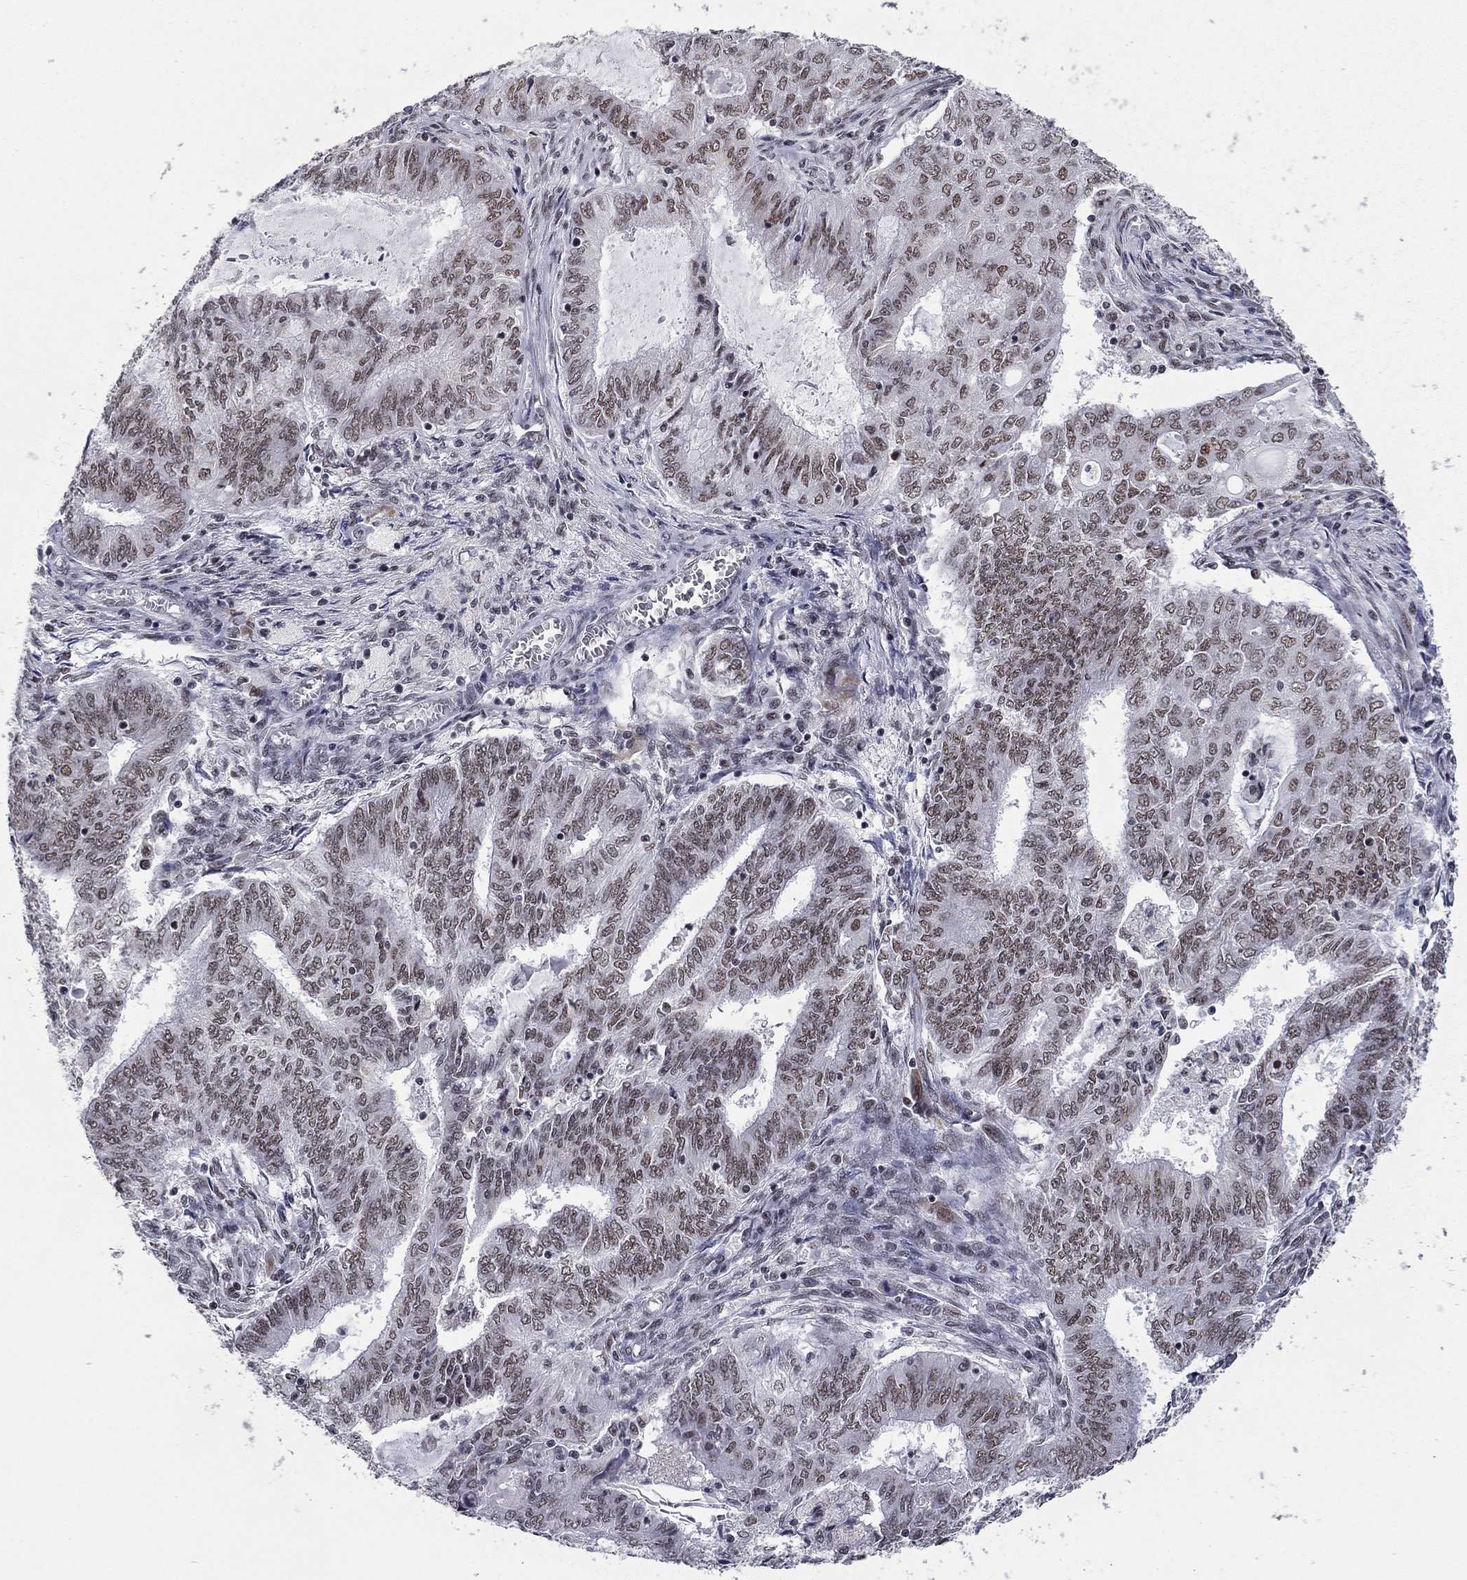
{"staining": {"intensity": "weak", "quantity": ">75%", "location": "nuclear"}, "tissue": "endometrial cancer", "cell_type": "Tumor cells", "image_type": "cancer", "snomed": [{"axis": "morphology", "description": "Adenocarcinoma, NOS"}, {"axis": "topography", "description": "Endometrium"}], "caption": "Protein staining of adenocarcinoma (endometrial) tissue shows weak nuclear positivity in approximately >75% of tumor cells.", "gene": "ETV5", "patient": {"sex": "female", "age": 62}}